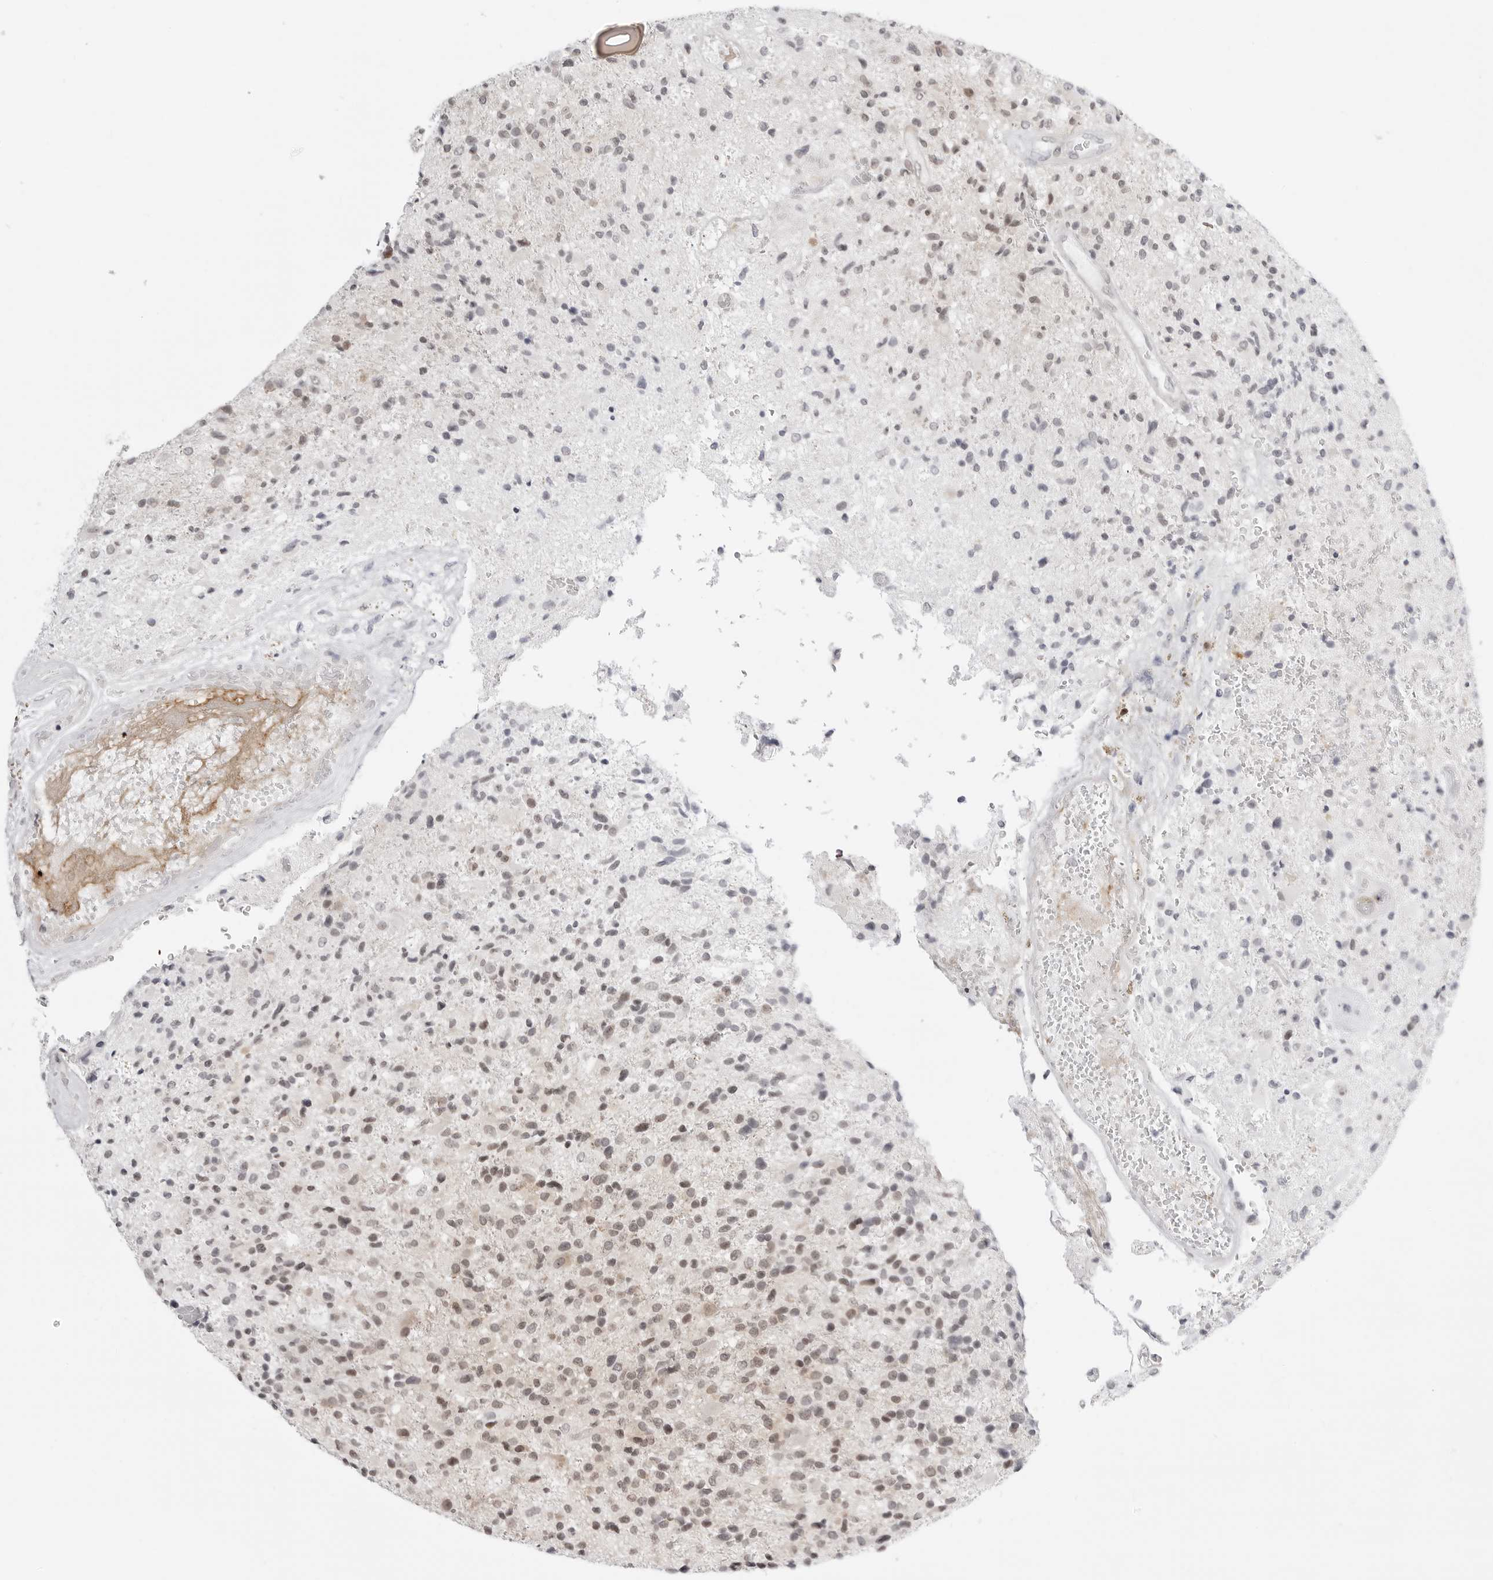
{"staining": {"intensity": "moderate", "quantity": ">75%", "location": "nuclear"}, "tissue": "glioma", "cell_type": "Tumor cells", "image_type": "cancer", "snomed": [{"axis": "morphology", "description": "Glioma, malignant, High grade"}, {"axis": "topography", "description": "Brain"}], "caption": "IHC image of human high-grade glioma (malignant) stained for a protein (brown), which displays medium levels of moderate nuclear expression in approximately >75% of tumor cells.", "gene": "PPP2R5C", "patient": {"sex": "male", "age": 72}}